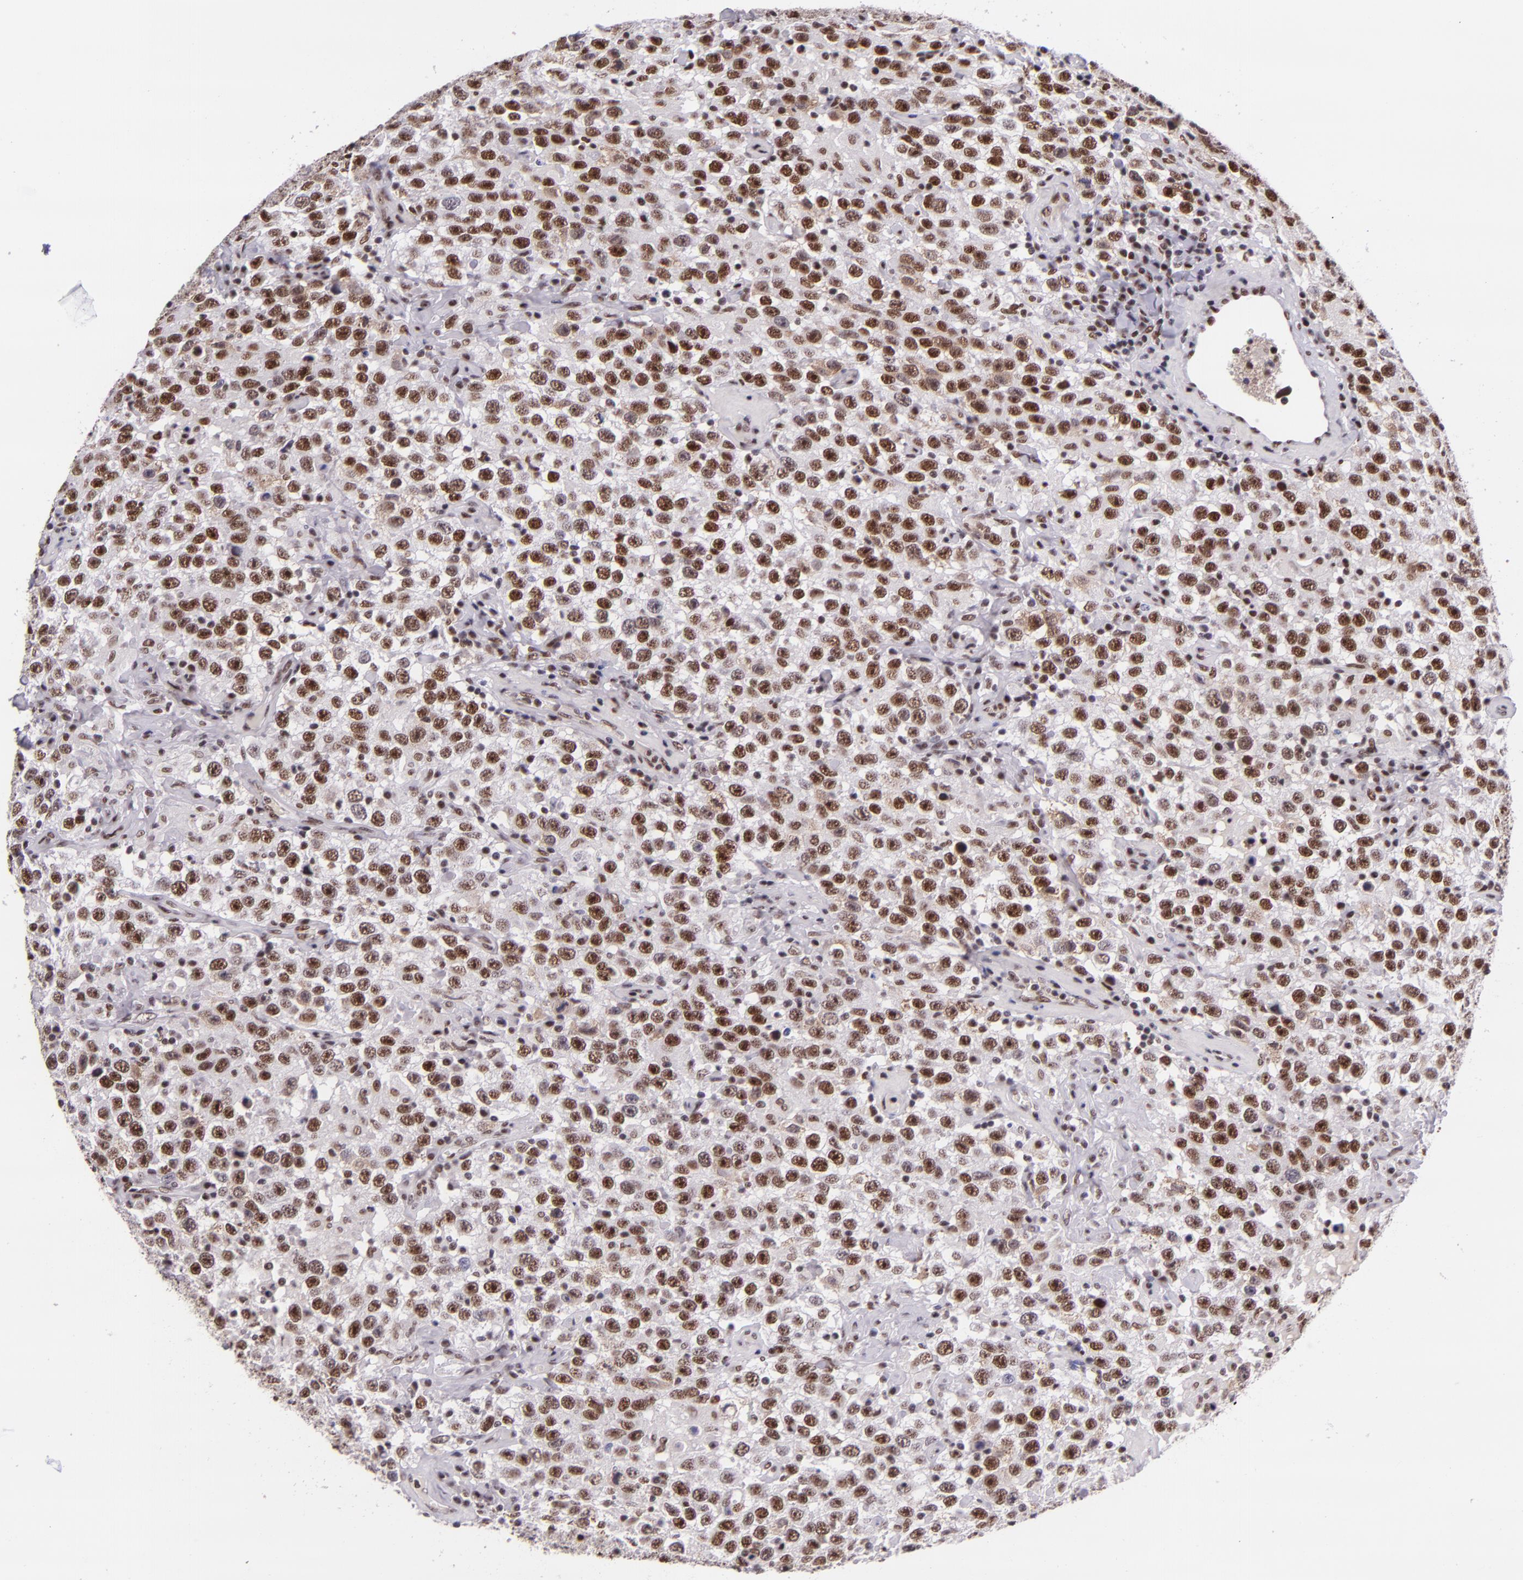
{"staining": {"intensity": "moderate", "quantity": ">75%", "location": "nuclear"}, "tissue": "testis cancer", "cell_type": "Tumor cells", "image_type": "cancer", "snomed": [{"axis": "morphology", "description": "Seminoma, NOS"}, {"axis": "topography", "description": "Testis"}], "caption": "The immunohistochemical stain highlights moderate nuclear staining in tumor cells of testis cancer tissue.", "gene": "GPKOW", "patient": {"sex": "male", "age": 41}}